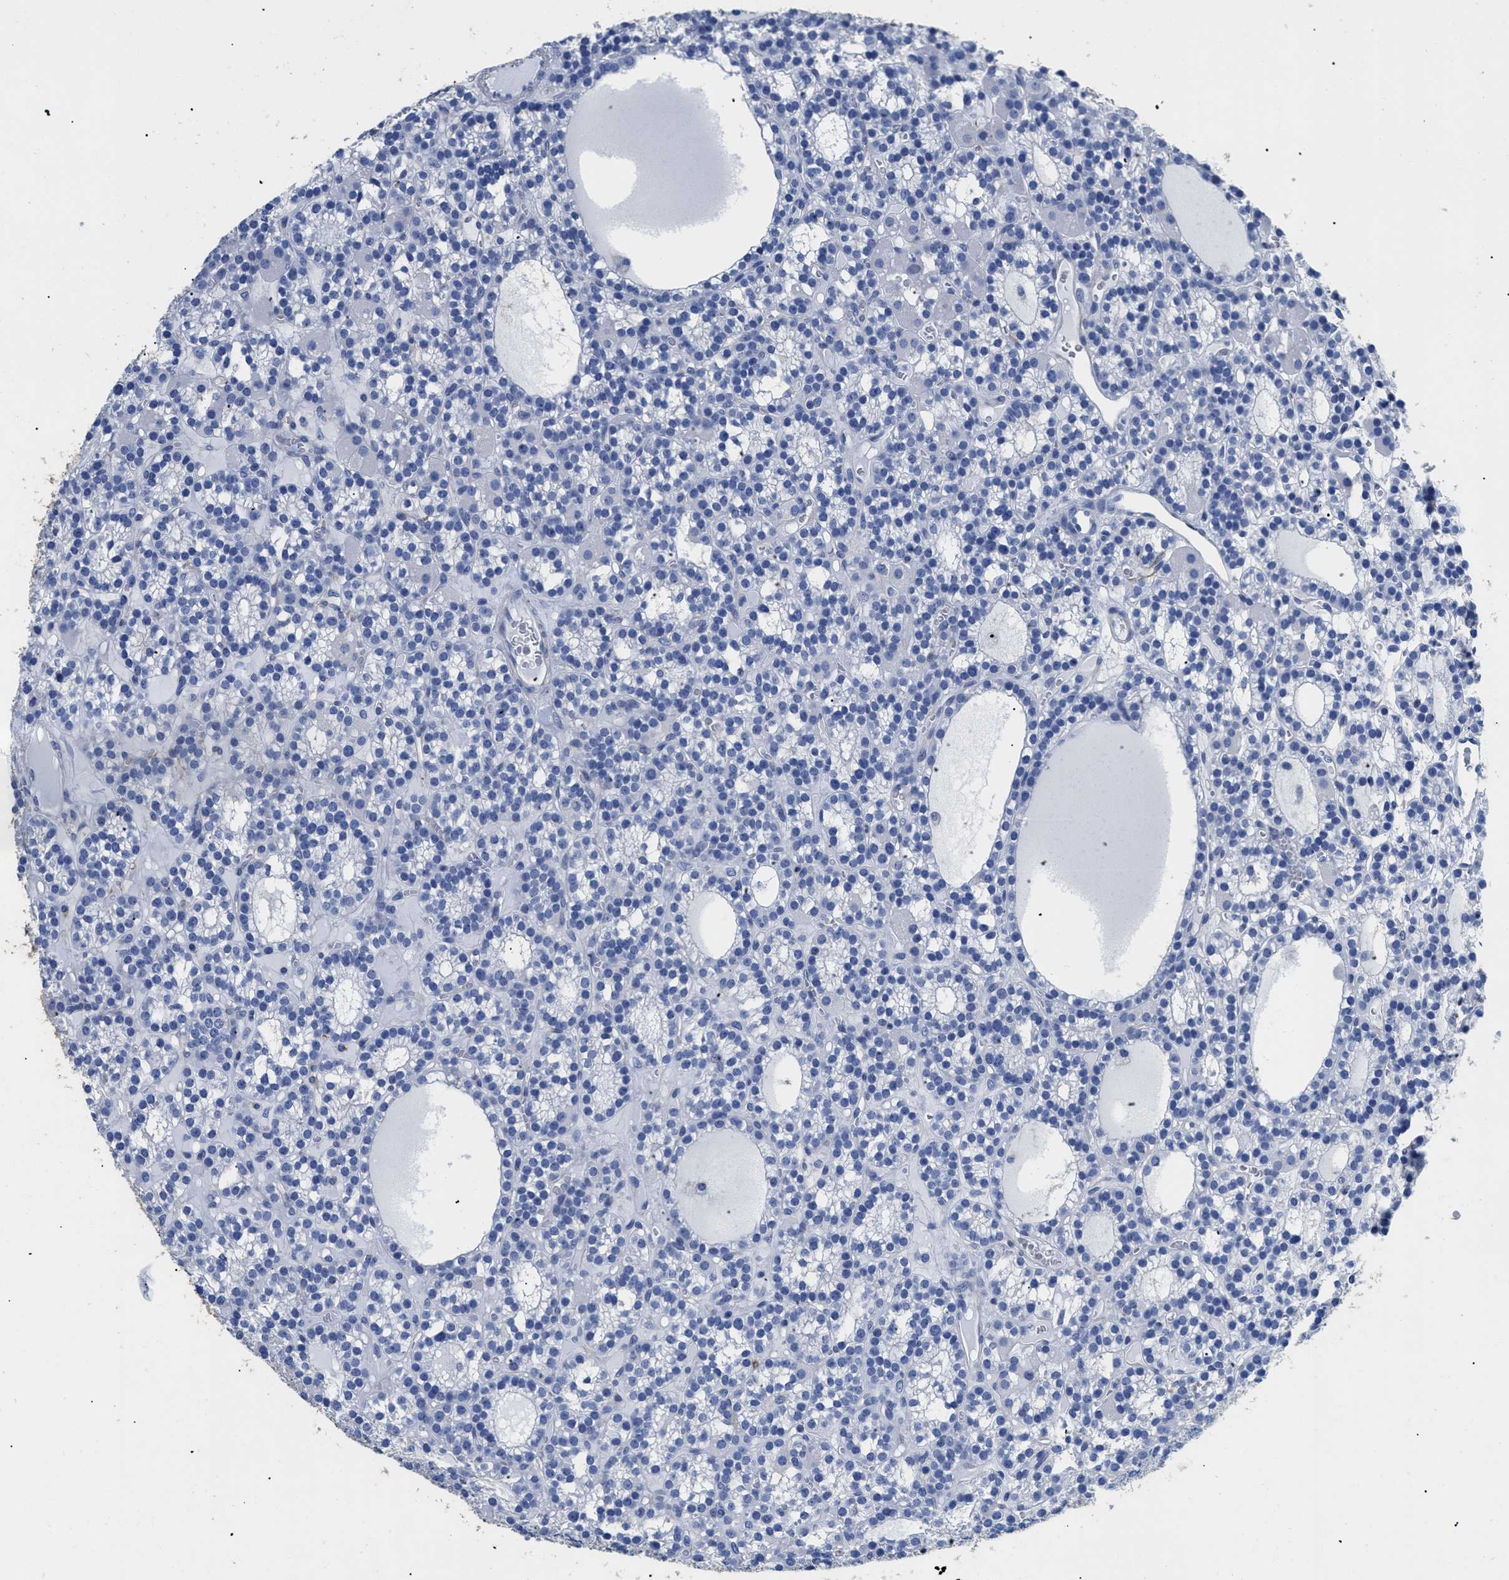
{"staining": {"intensity": "negative", "quantity": "none", "location": "none"}, "tissue": "parathyroid gland", "cell_type": "Glandular cells", "image_type": "normal", "snomed": [{"axis": "morphology", "description": "Normal tissue, NOS"}, {"axis": "morphology", "description": "Adenoma, NOS"}, {"axis": "topography", "description": "Parathyroid gland"}], "caption": "Protein analysis of normal parathyroid gland exhibits no significant expression in glandular cells.", "gene": "DLC1", "patient": {"sex": "female", "age": 58}}